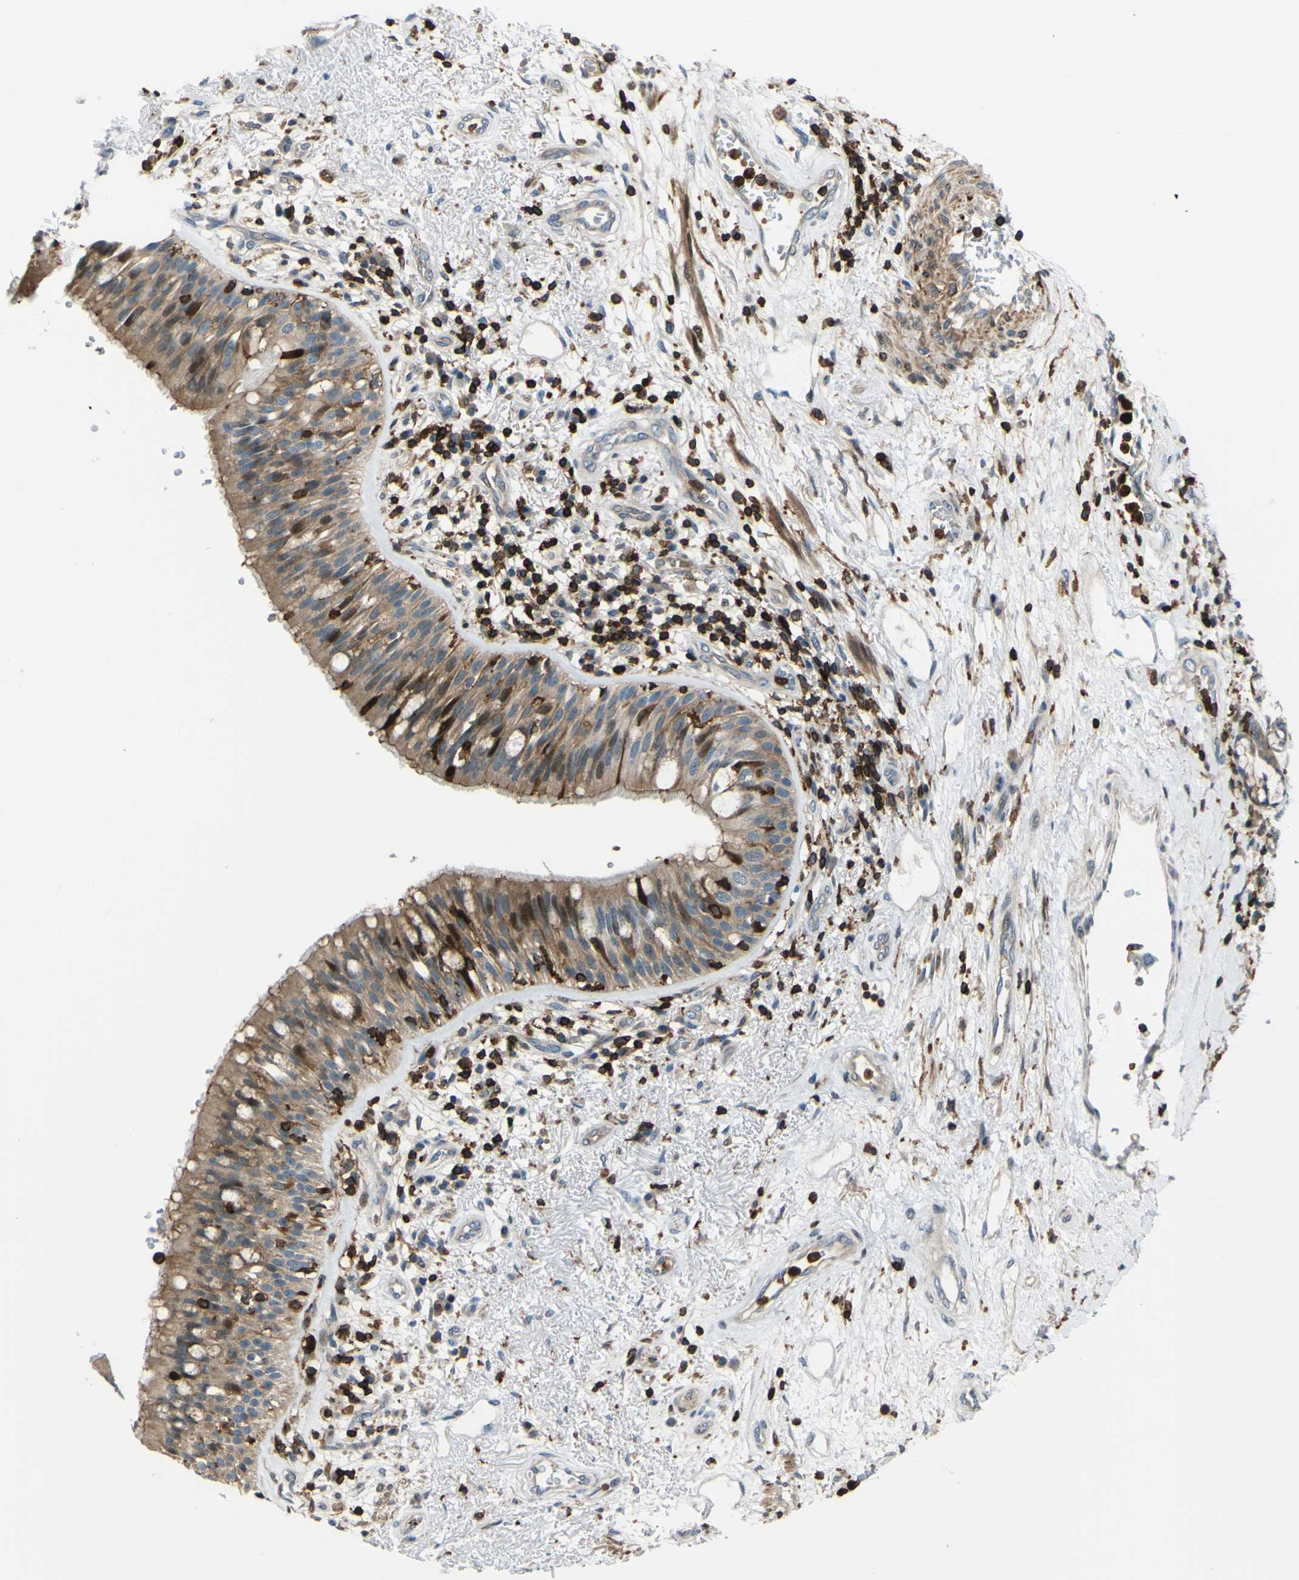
{"staining": {"intensity": "moderate", "quantity": "25%-75%", "location": "cytoplasmic/membranous"}, "tissue": "bronchus", "cell_type": "Respiratory epithelial cells", "image_type": "normal", "snomed": [{"axis": "morphology", "description": "Normal tissue, NOS"}, {"axis": "morphology", "description": "Adenocarcinoma, NOS"}, {"axis": "morphology", "description": "Adenocarcinoma, metastatic, NOS"}, {"axis": "topography", "description": "Lymph node"}, {"axis": "topography", "description": "Bronchus"}, {"axis": "topography", "description": "Lung"}], "caption": "Normal bronchus reveals moderate cytoplasmic/membranous expression in about 25%-75% of respiratory epithelial cells, visualized by immunohistochemistry. The staining was performed using DAB (3,3'-diaminobenzidine) to visualize the protein expression in brown, while the nuclei were stained in blue with hematoxylin (Magnification: 20x).", "gene": "PCDHB5", "patient": {"sex": "female", "age": 54}}